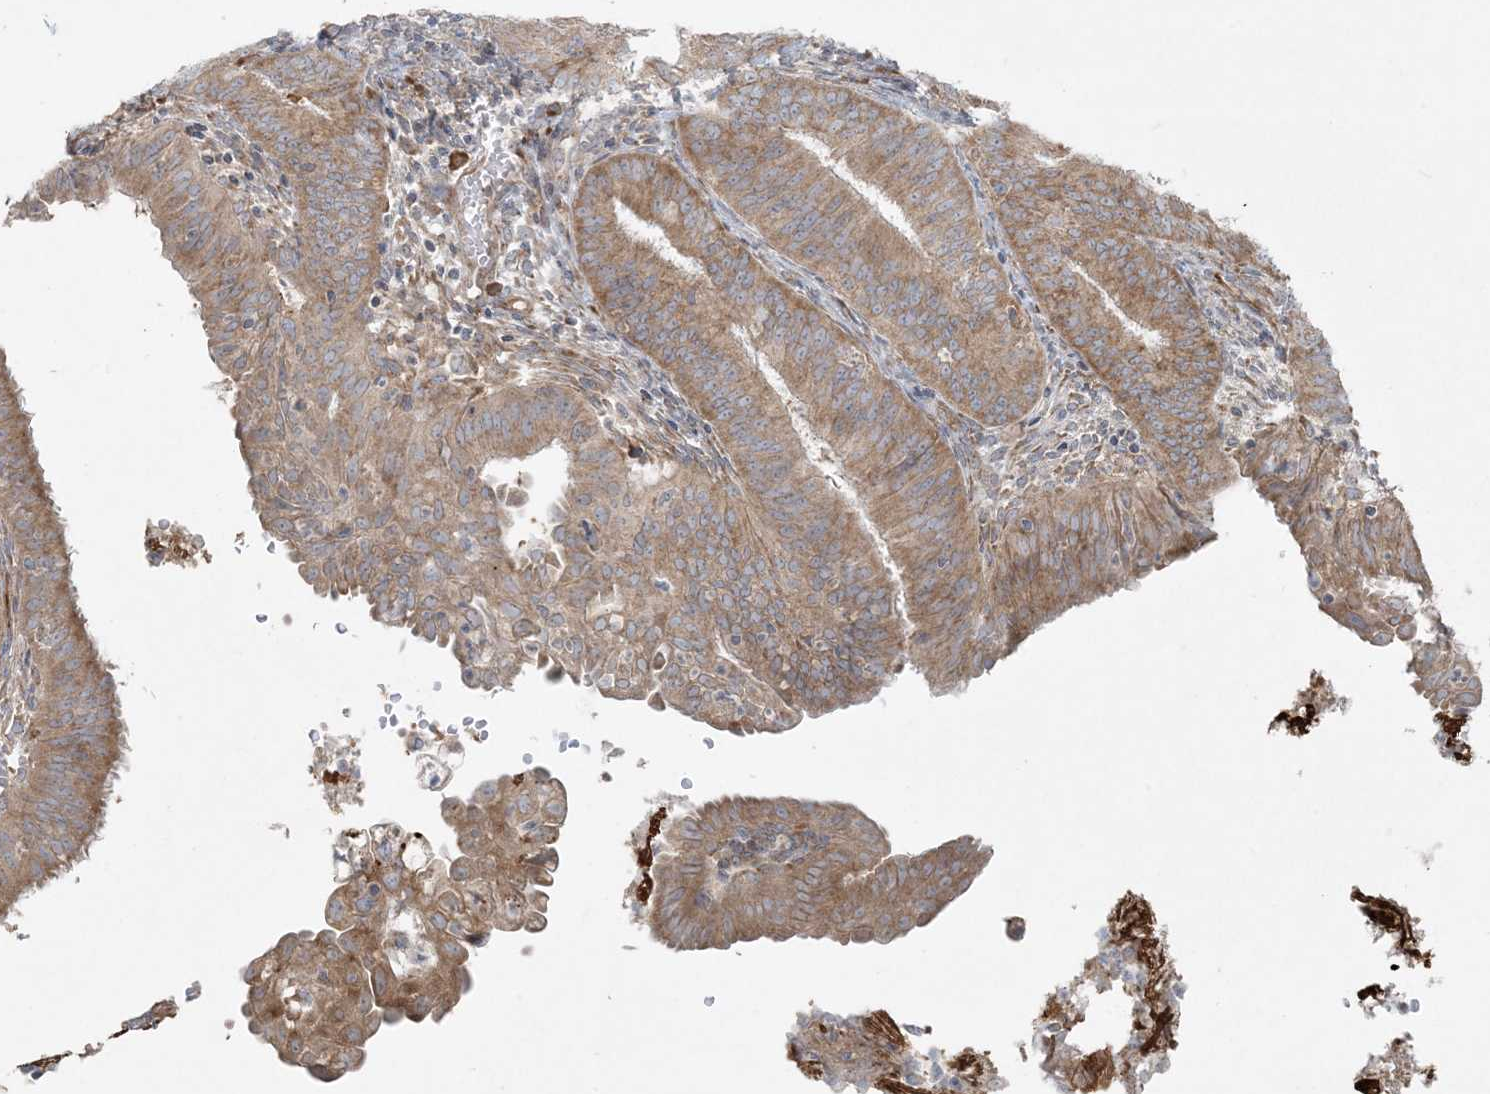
{"staining": {"intensity": "moderate", "quantity": ">75%", "location": "cytoplasmic/membranous"}, "tissue": "endometrial cancer", "cell_type": "Tumor cells", "image_type": "cancer", "snomed": [{"axis": "morphology", "description": "Adenocarcinoma, NOS"}, {"axis": "topography", "description": "Endometrium"}], "caption": "High-power microscopy captured an immunohistochemistry histopathology image of endometrial cancer, revealing moderate cytoplasmic/membranous expression in about >75% of tumor cells.", "gene": "ZNF263", "patient": {"sex": "female", "age": 51}}